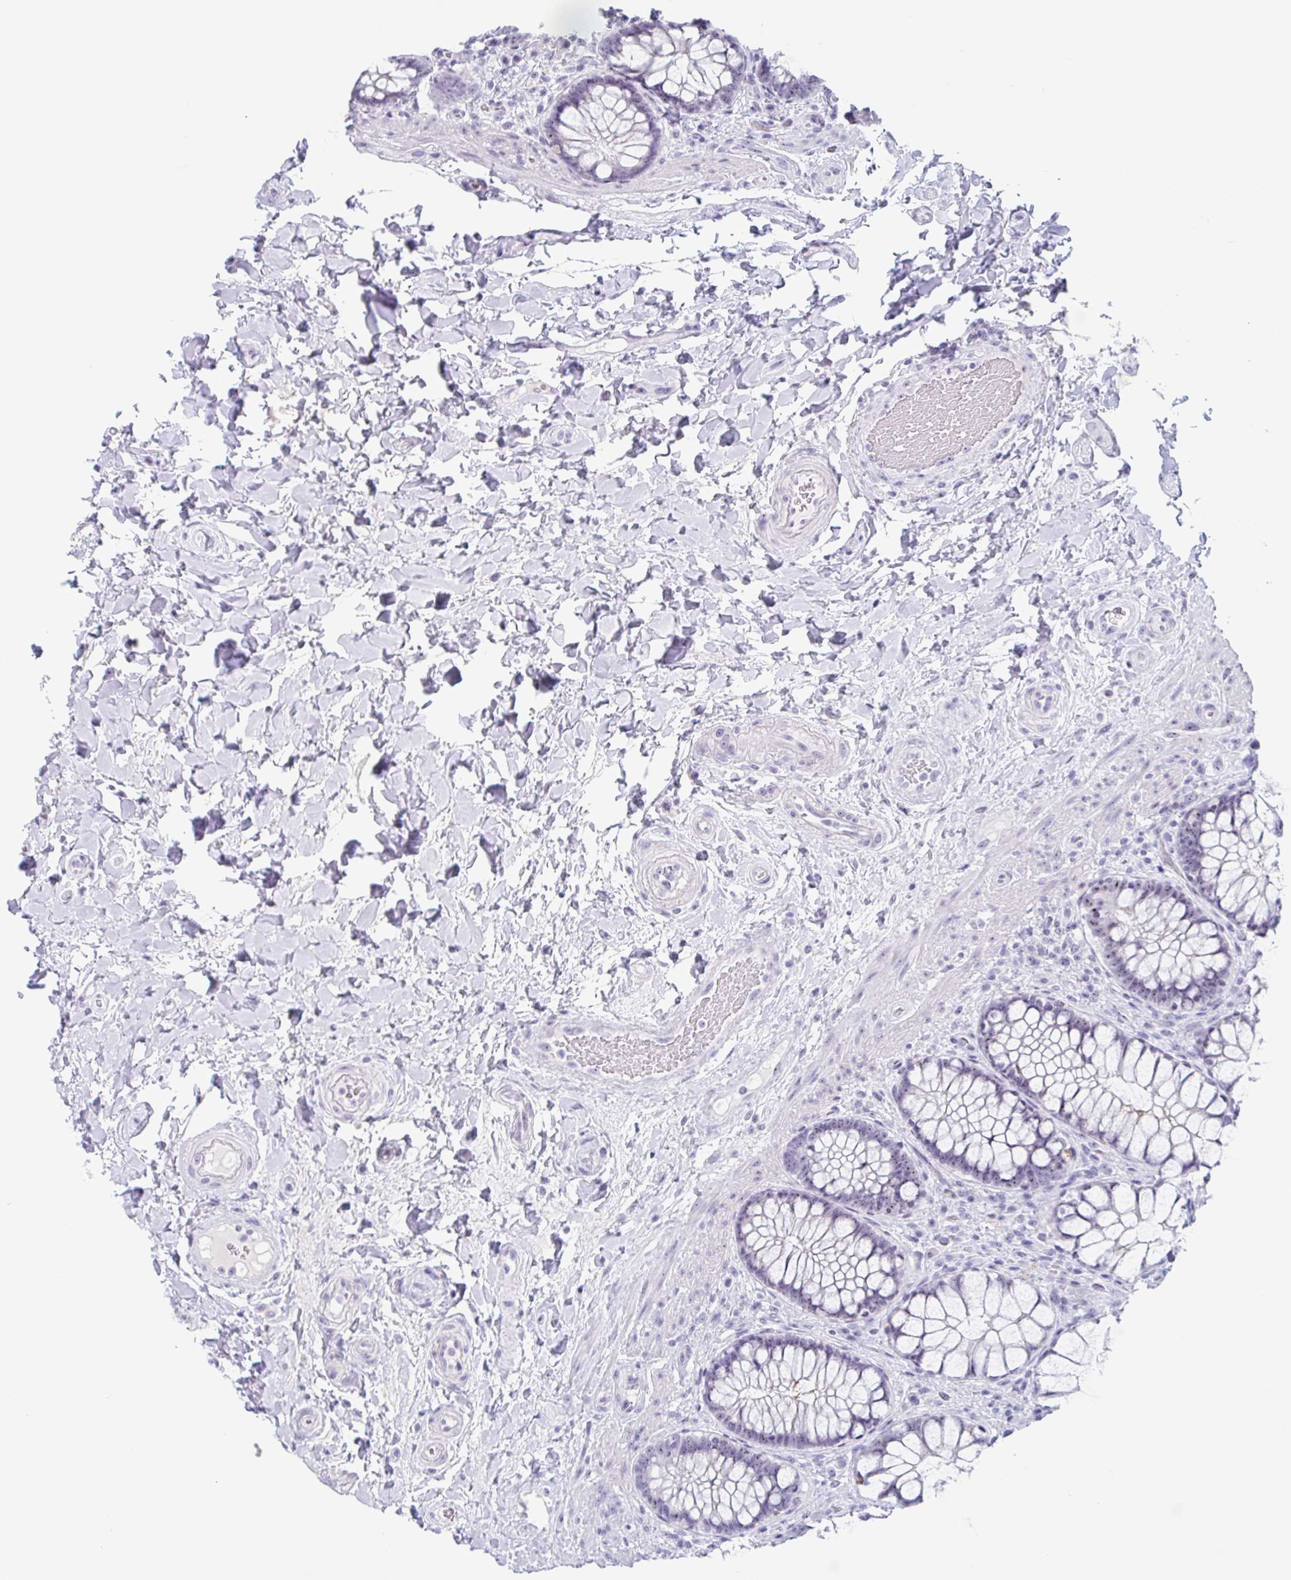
{"staining": {"intensity": "moderate", "quantity": ">75%", "location": "nuclear"}, "tissue": "rectum", "cell_type": "Glandular cells", "image_type": "normal", "snomed": [{"axis": "morphology", "description": "Normal tissue, NOS"}, {"axis": "topography", "description": "Rectum"}], "caption": "Glandular cells exhibit moderate nuclear staining in about >75% of cells in normal rectum. (DAB IHC, brown staining for protein, blue staining for nuclei).", "gene": "LENG9", "patient": {"sex": "female", "age": 58}}